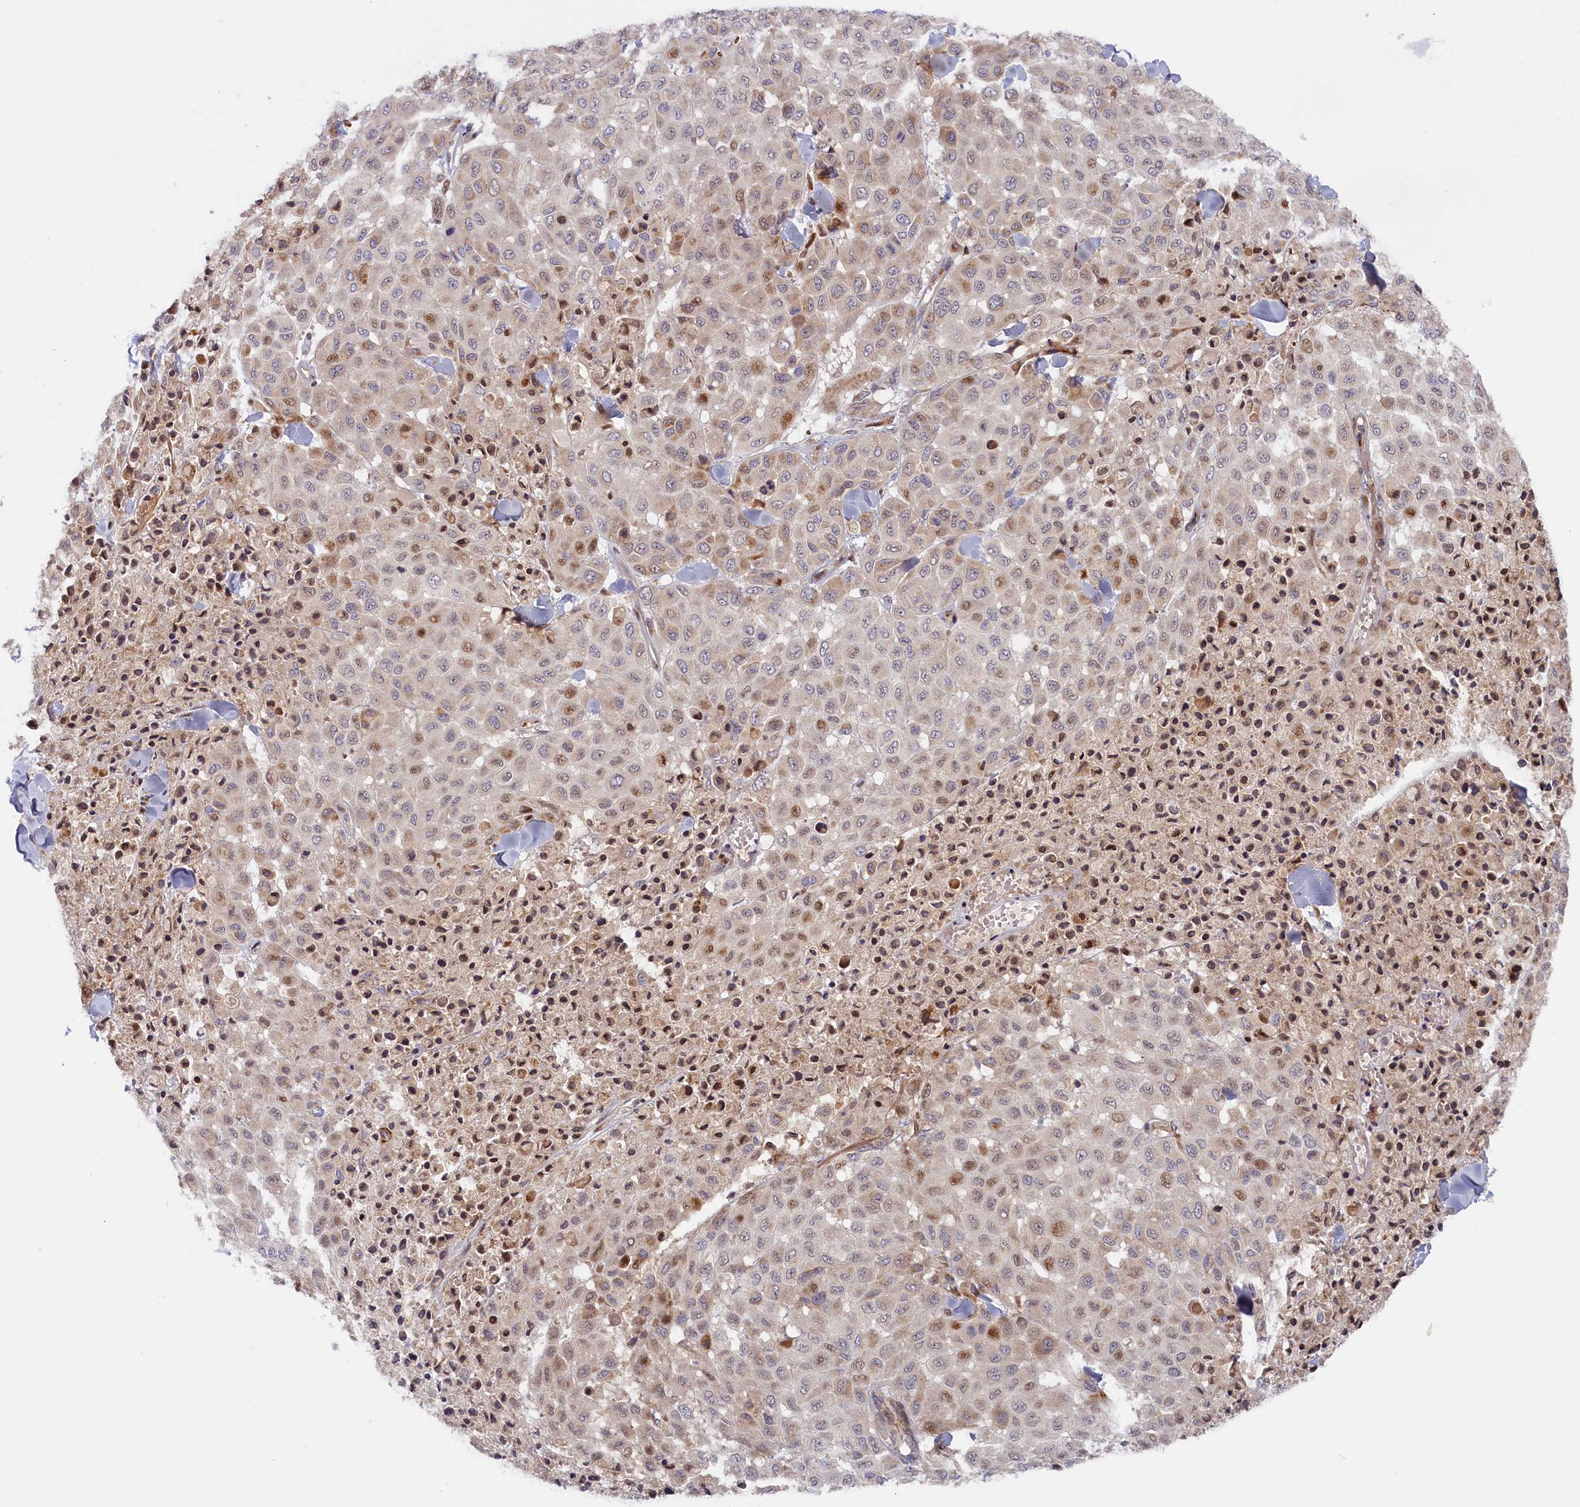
{"staining": {"intensity": "moderate", "quantity": "<25%", "location": "nuclear"}, "tissue": "melanoma", "cell_type": "Tumor cells", "image_type": "cancer", "snomed": [{"axis": "morphology", "description": "Malignant melanoma, Metastatic site"}, {"axis": "topography", "description": "Skin"}], "caption": "DAB (3,3'-diaminobenzidine) immunohistochemical staining of melanoma shows moderate nuclear protein staining in about <25% of tumor cells.", "gene": "CHST12", "patient": {"sex": "female", "age": 81}}